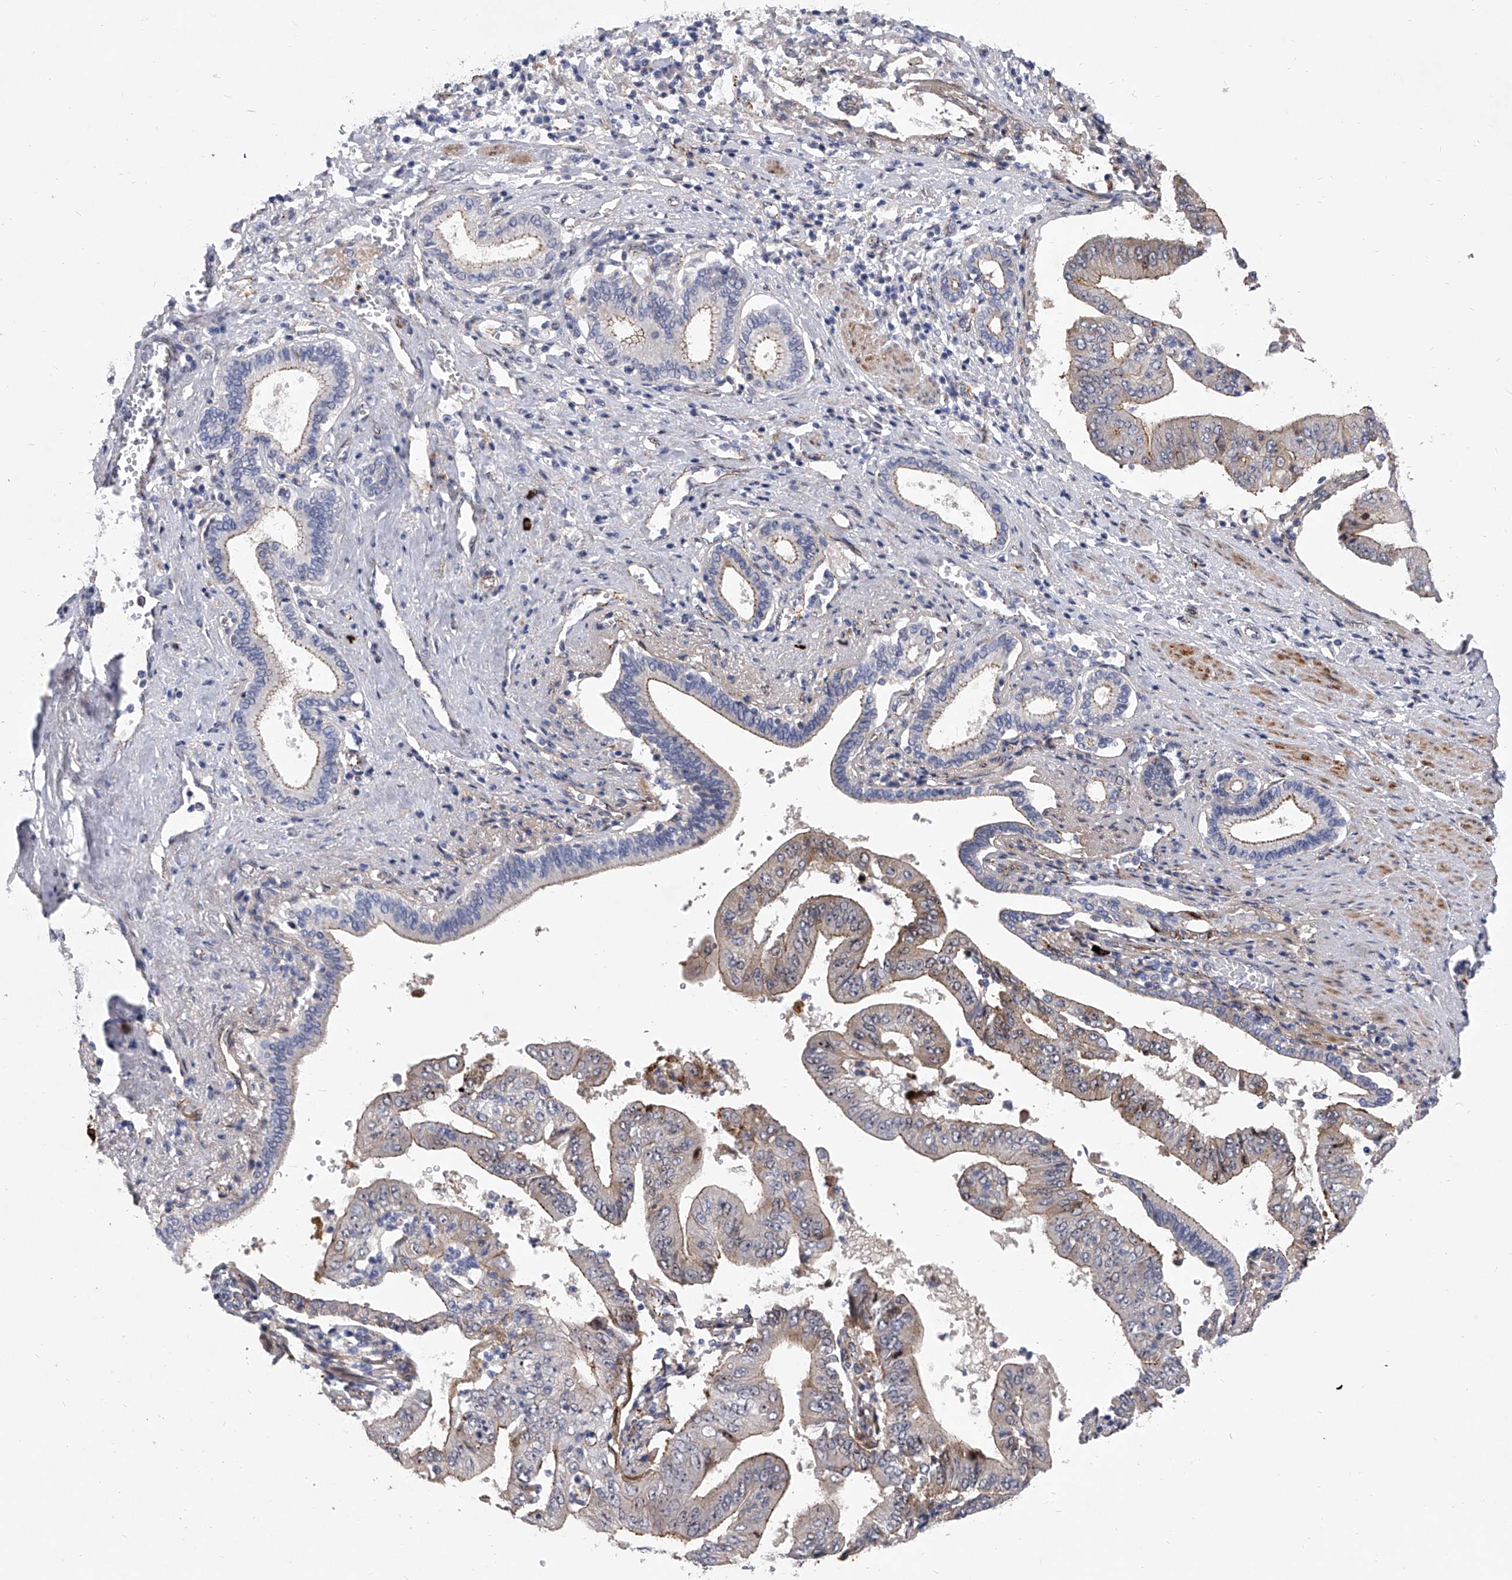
{"staining": {"intensity": "moderate", "quantity": "<25%", "location": "cytoplasmic/membranous"}, "tissue": "pancreatic cancer", "cell_type": "Tumor cells", "image_type": "cancer", "snomed": [{"axis": "morphology", "description": "Adenocarcinoma, NOS"}, {"axis": "topography", "description": "Pancreas"}], "caption": "Brown immunohistochemical staining in pancreatic adenocarcinoma reveals moderate cytoplasmic/membranous staining in approximately <25% of tumor cells.", "gene": "MINDY4", "patient": {"sex": "female", "age": 77}}